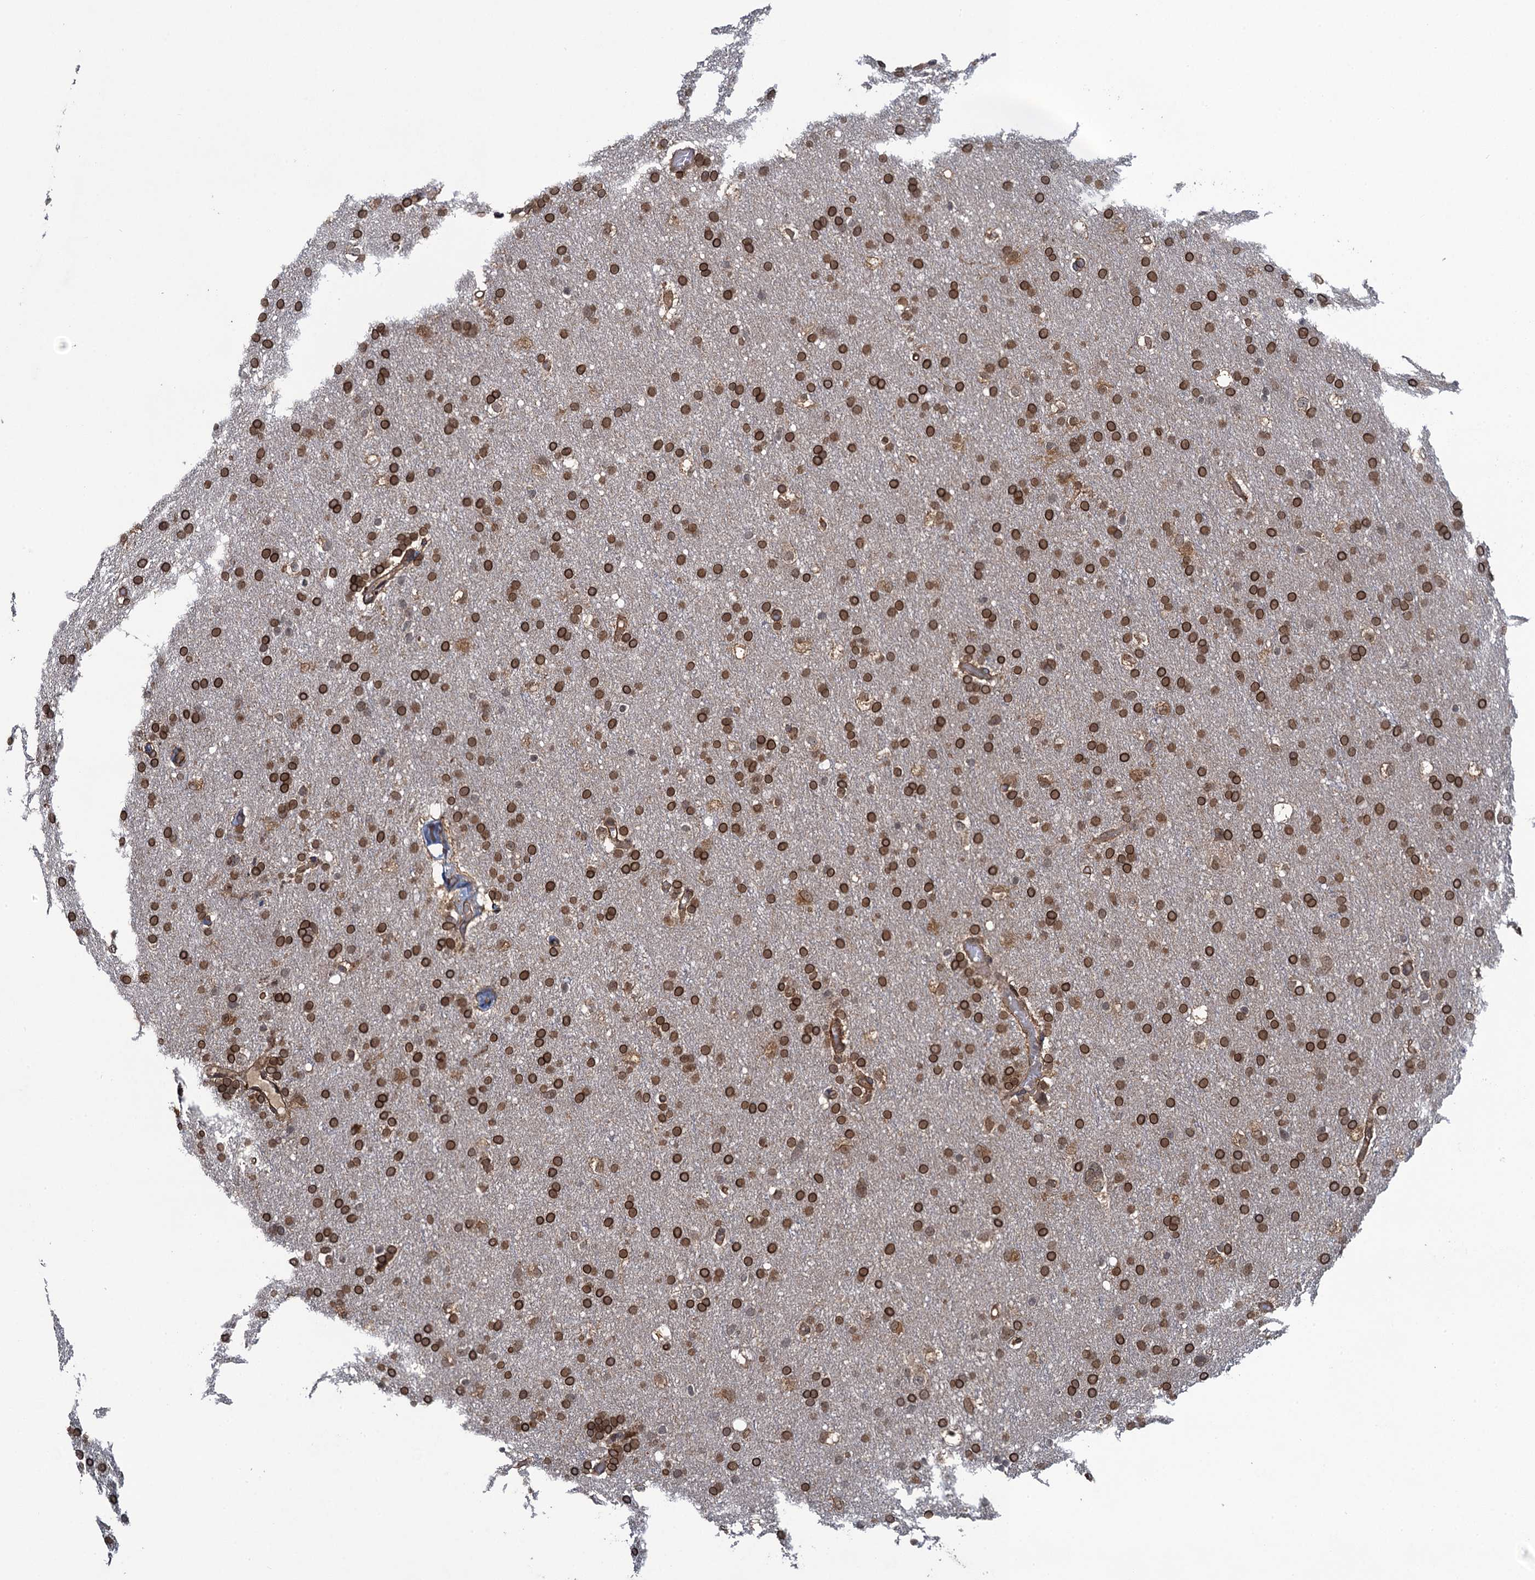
{"staining": {"intensity": "strong", "quantity": ">75%", "location": "cytoplasmic/membranous"}, "tissue": "glioma", "cell_type": "Tumor cells", "image_type": "cancer", "snomed": [{"axis": "morphology", "description": "Glioma, malignant, High grade"}, {"axis": "topography", "description": "Cerebral cortex"}], "caption": "The photomicrograph demonstrates a brown stain indicating the presence of a protein in the cytoplasmic/membranous of tumor cells in malignant glioma (high-grade).", "gene": "EVX2", "patient": {"sex": "female", "age": 36}}